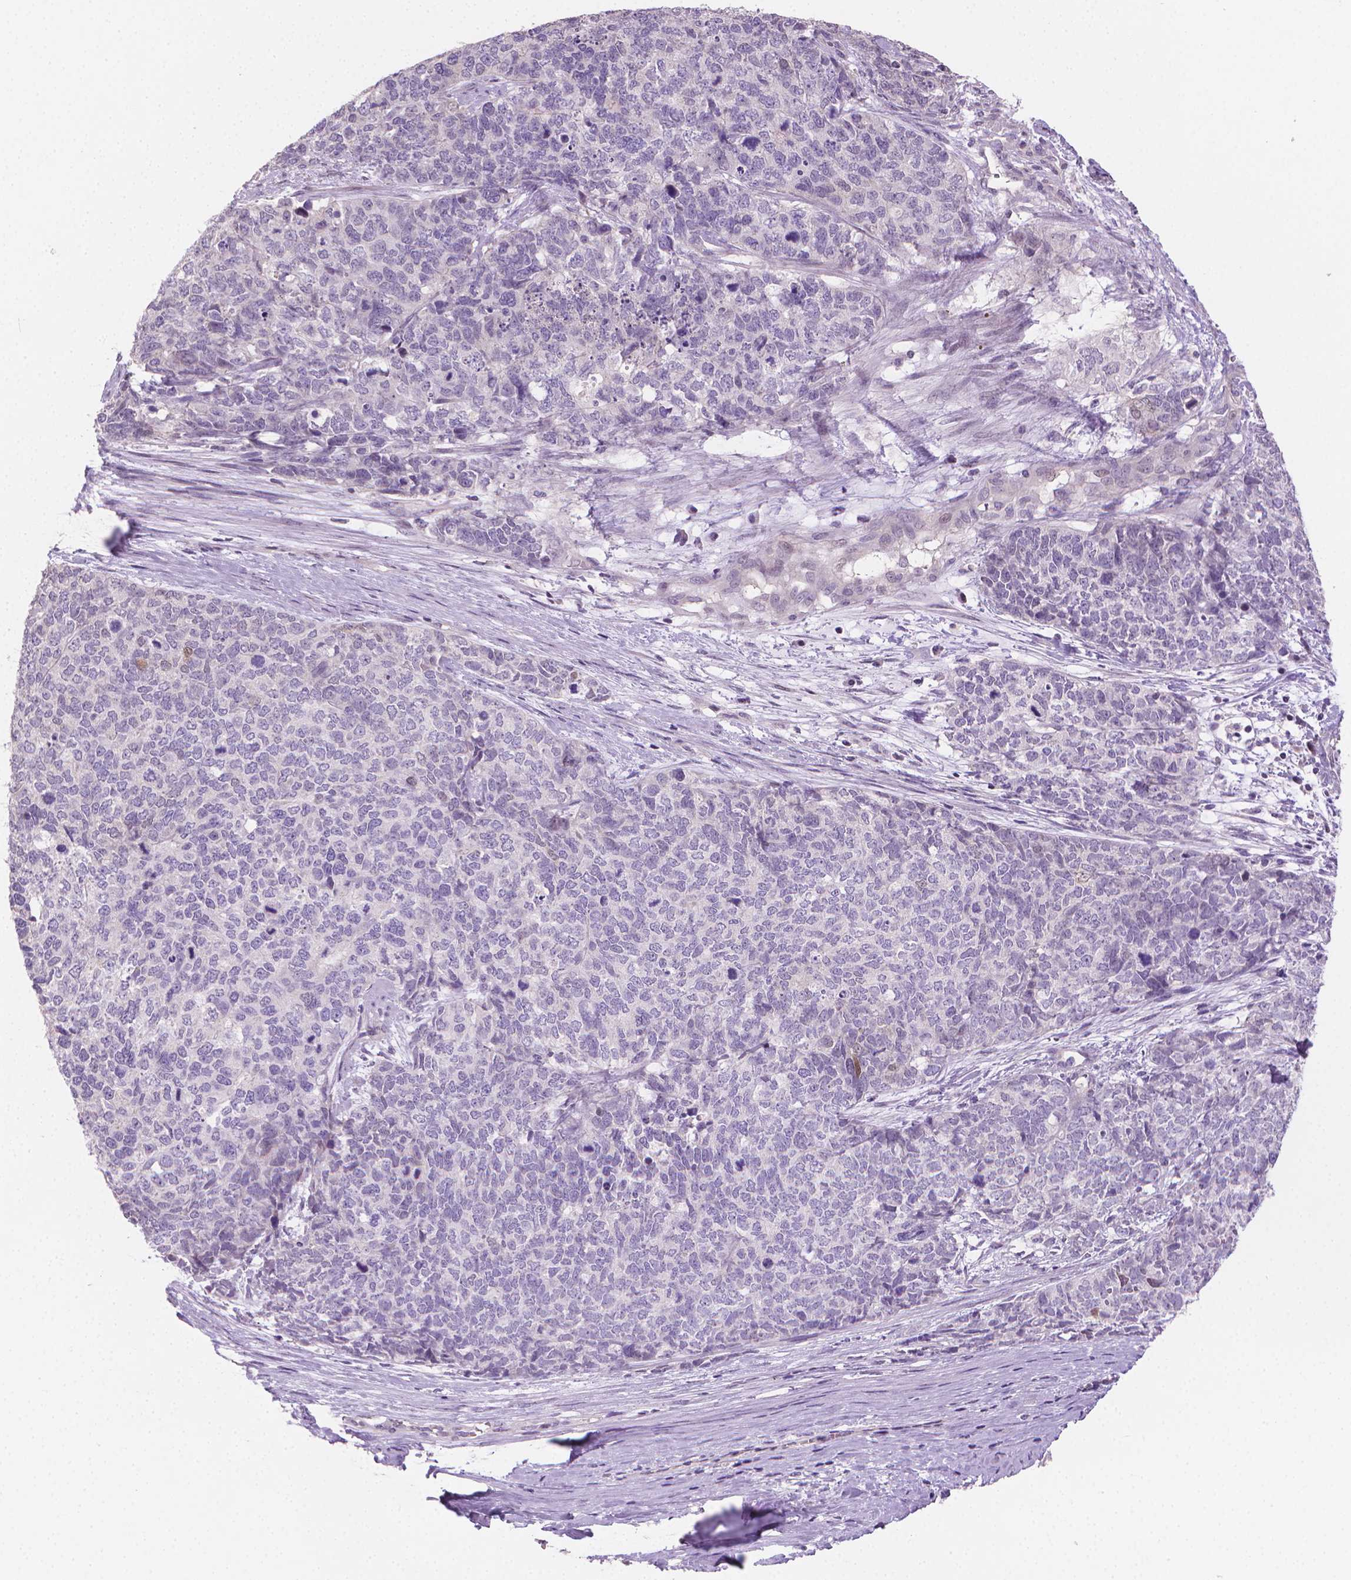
{"staining": {"intensity": "negative", "quantity": "none", "location": "none"}, "tissue": "cervical cancer", "cell_type": "Tumor cells", "image_type": "cancer", "snomed": [{"axis": "morphology", "description": "Squamous cell carcinoma, NOS"}, {"axis": "topography", "description": "Cervix"}], "caption": "Cervical cancer was stained to show a protein in brown. There is no significant staining in tumor cells.", "gene": "CLXN", "patient": {"sex": "female", "age": 63}}